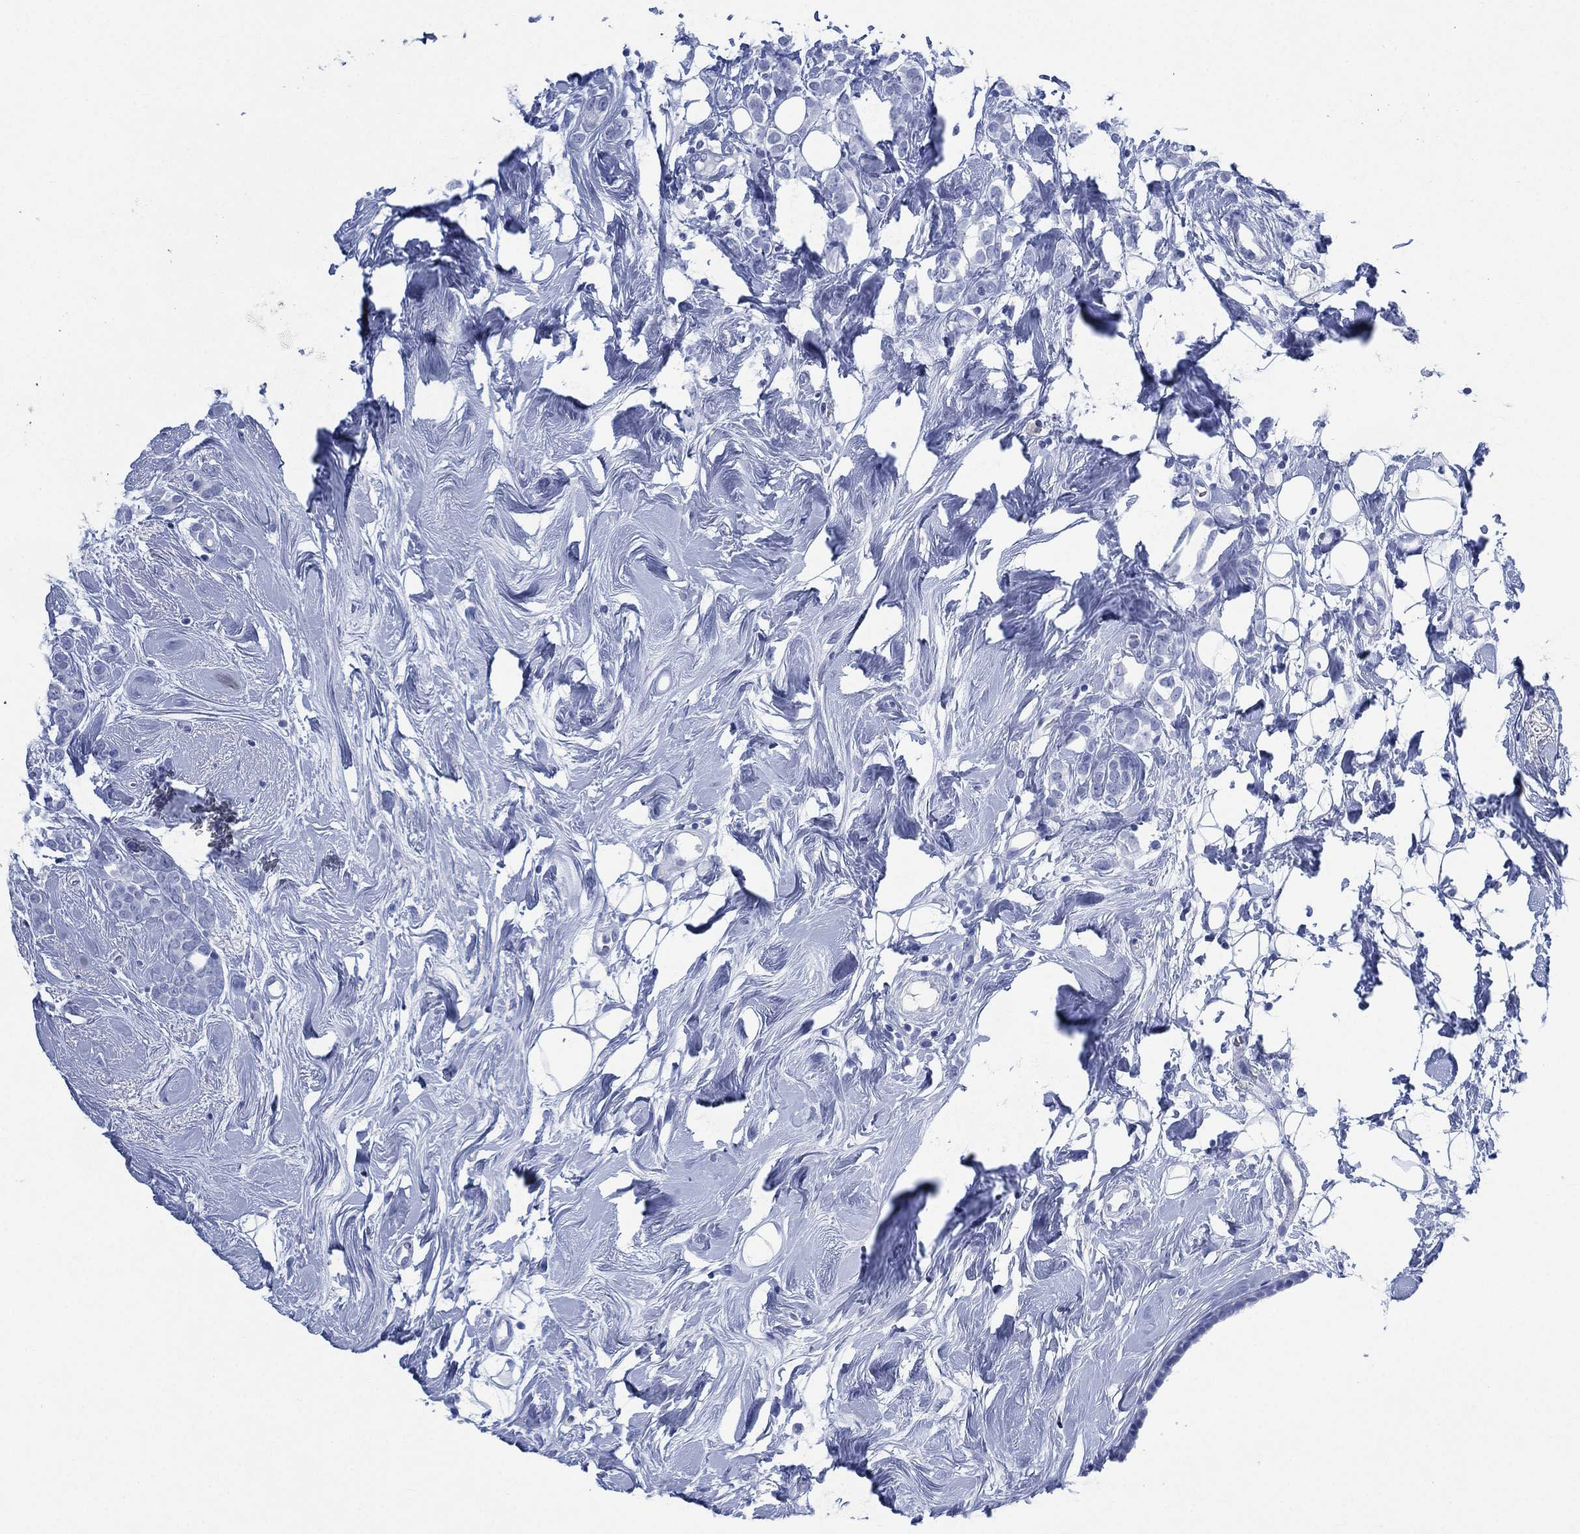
{"staining": {"intensity": "negative", "quantity": "none", "location": "none"}, "tissue": "breast cancer", "cell_type": "Tumor cells", "image_type": "cancer", "snomed": [{"axis": "morphology", "description": "Lobular carcinoma"}, {"axis": "topography", "description": "Breast"}], "caption": "There is no significant staining in tumor cells of breast lobular carcinoma. (DAB IHC with hematoxylin counter stain).", "gene": "SIGLECL1", "patient": {"sex": "female", "age": 49}}